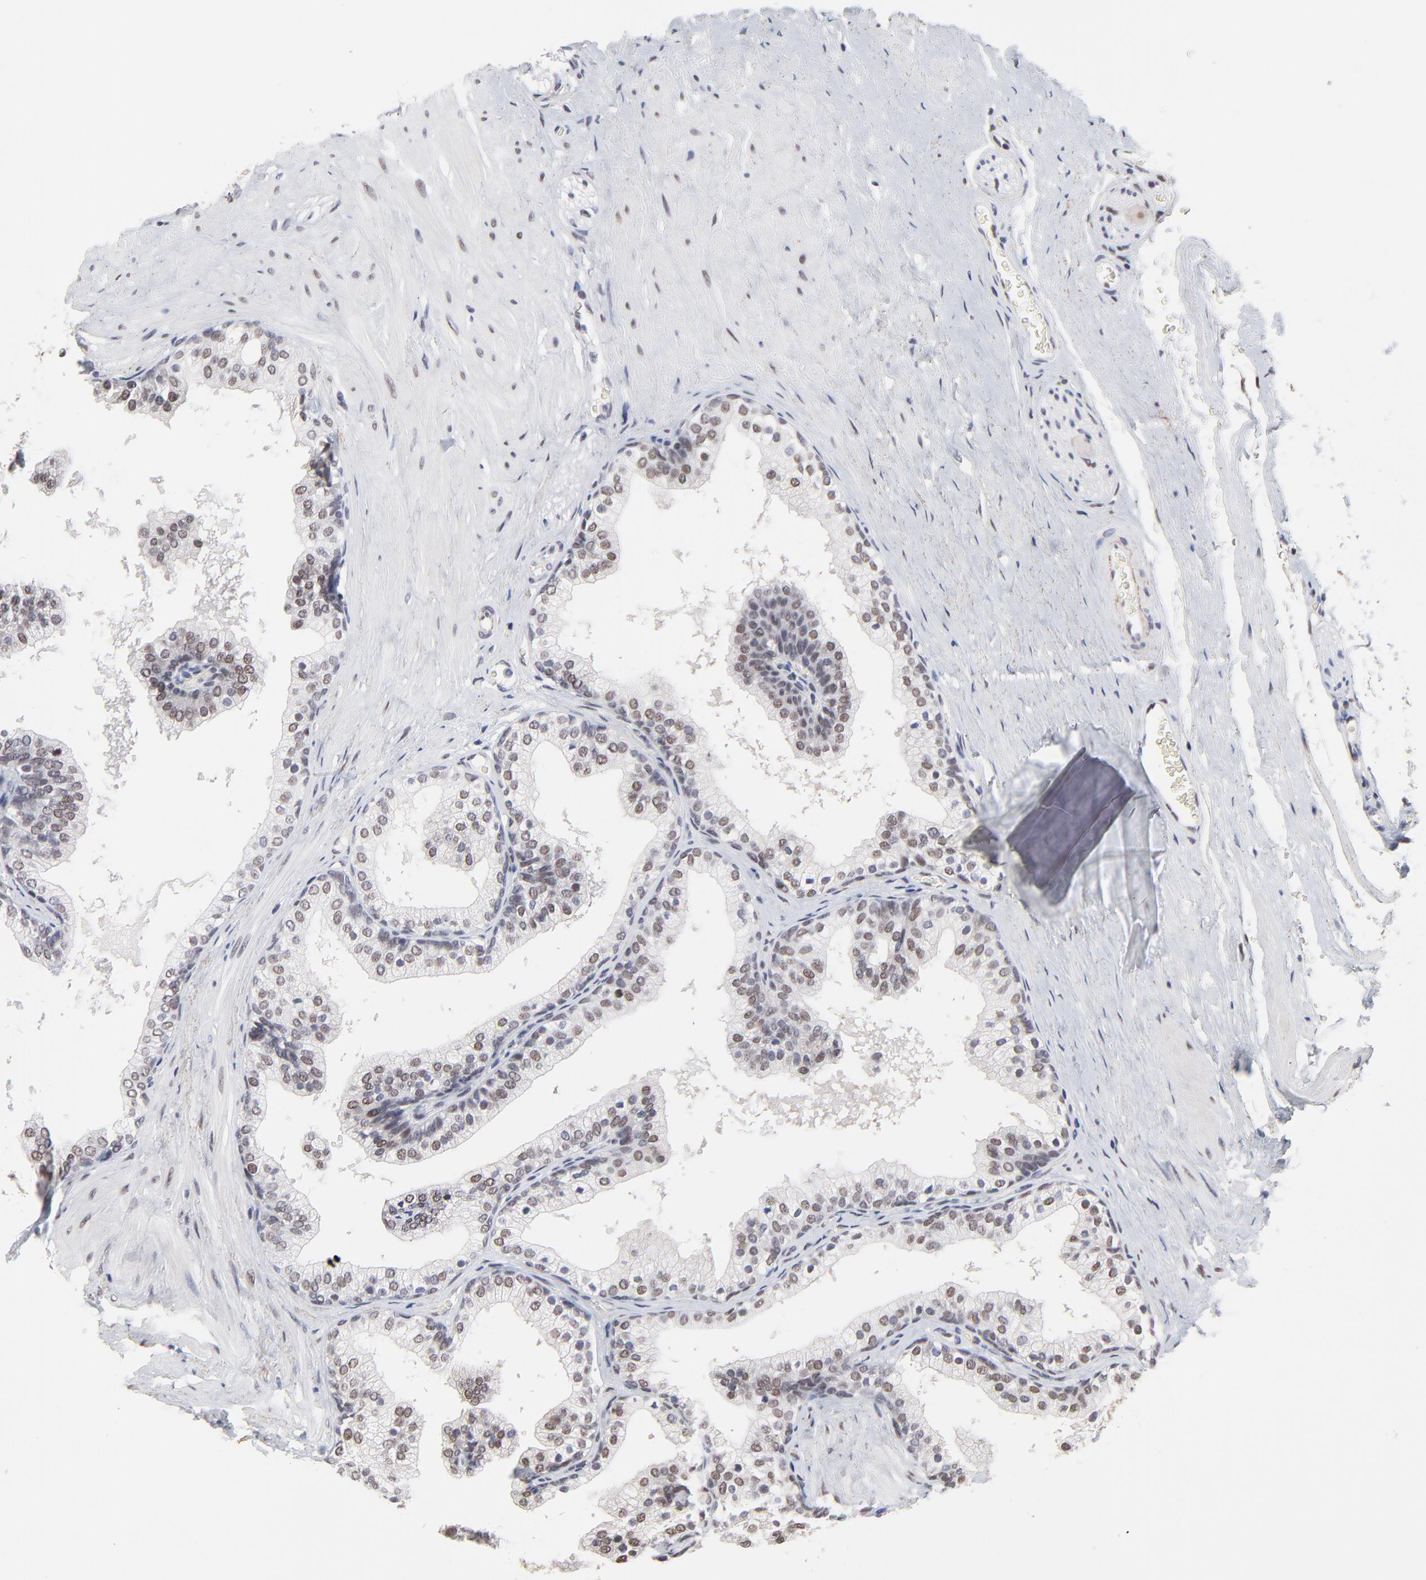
{"staining": {"intensity": "weak", "quantity": "<25%", "location": "nuclear"}, "tissue": "prostate", "cell_type": "Glandular cells", "image_type": "normal", "snomed": [{"axis": "morphology", "description": "Normal tissue, NOS"}, {"axis": "topography", "description": "Prostate"}], "caption": "IHC image of benign prostate stained for a protein (brown), which demonstrates no staining in glandular cells. Nuclei are stained in blue.", "gene": "OGFOD1", "patient": {"sex": "male", "age": 60}}